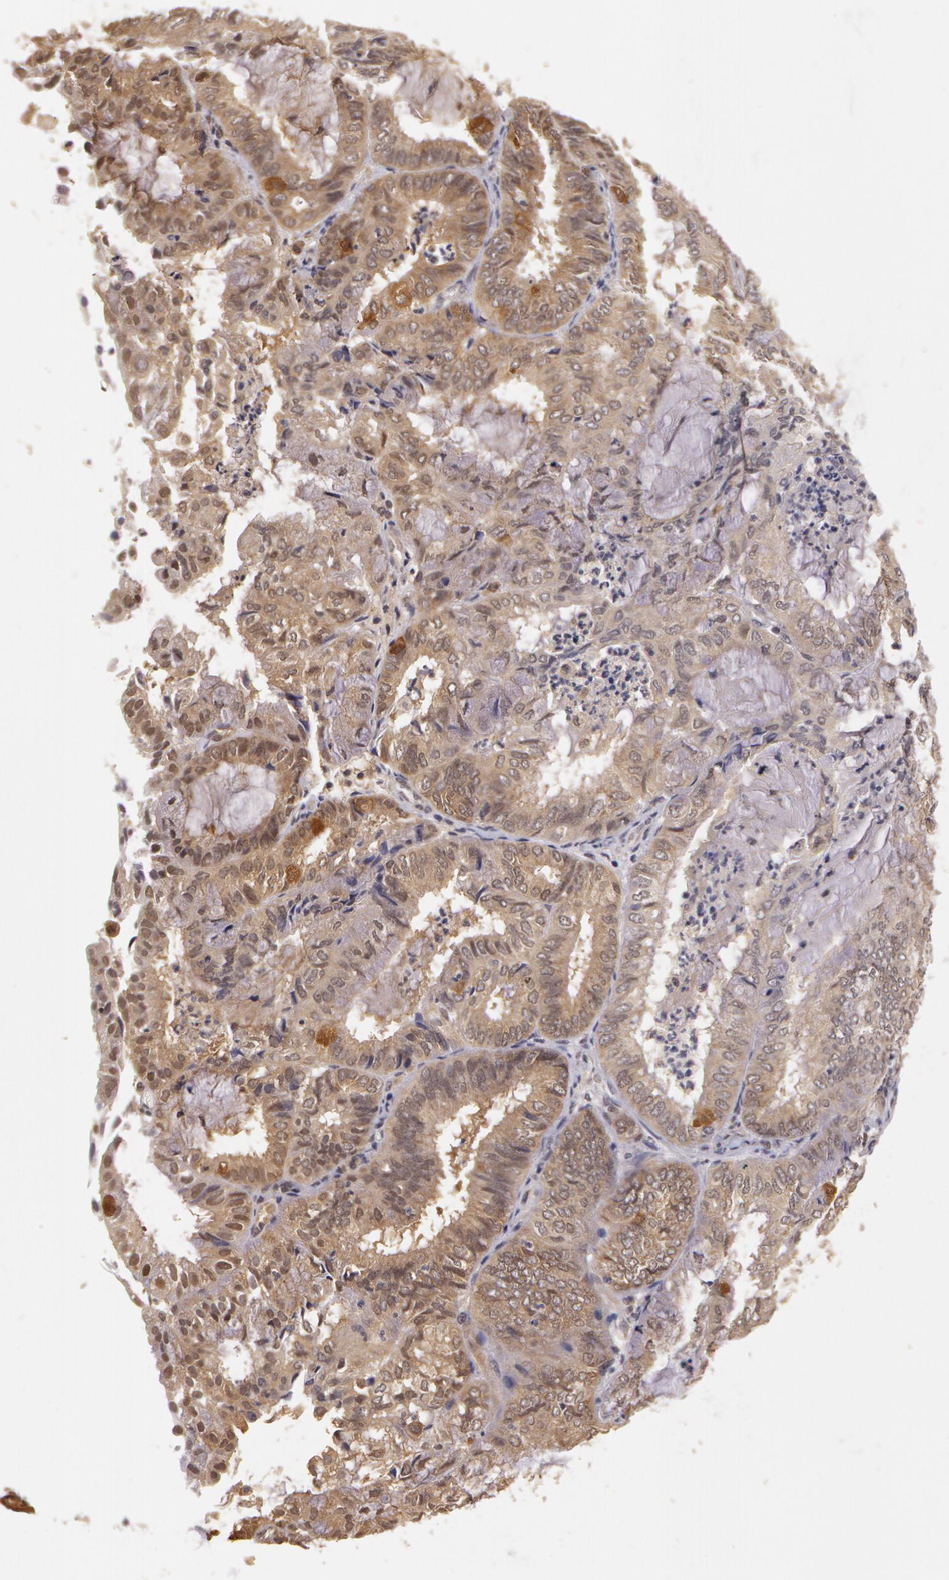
{"staining": {"intensity": "weak", "quantity": ">75%", "location": "cytoplasmic/membranous"}, "tissue": "endometrial cancer", "cell_type": "Tumor cells", "image_type": "cancer", "snomed": [{"axis": "morphology", "description": "Adenocarcinoma, NOS"}, {"axis": "topography", "description": "Endometrium"}], "caption": "The micrograph reveals immunohistochemical staining of adenocarcinoma (endometrial). There is weak cytoplasmic/membranous expression is present in approximately >75% of tumor cells. (Brightfield microscopy of DAB IHC at high magnification).", "gene": "AHSA1", "patient": {"sex": "female", "age": 59}}